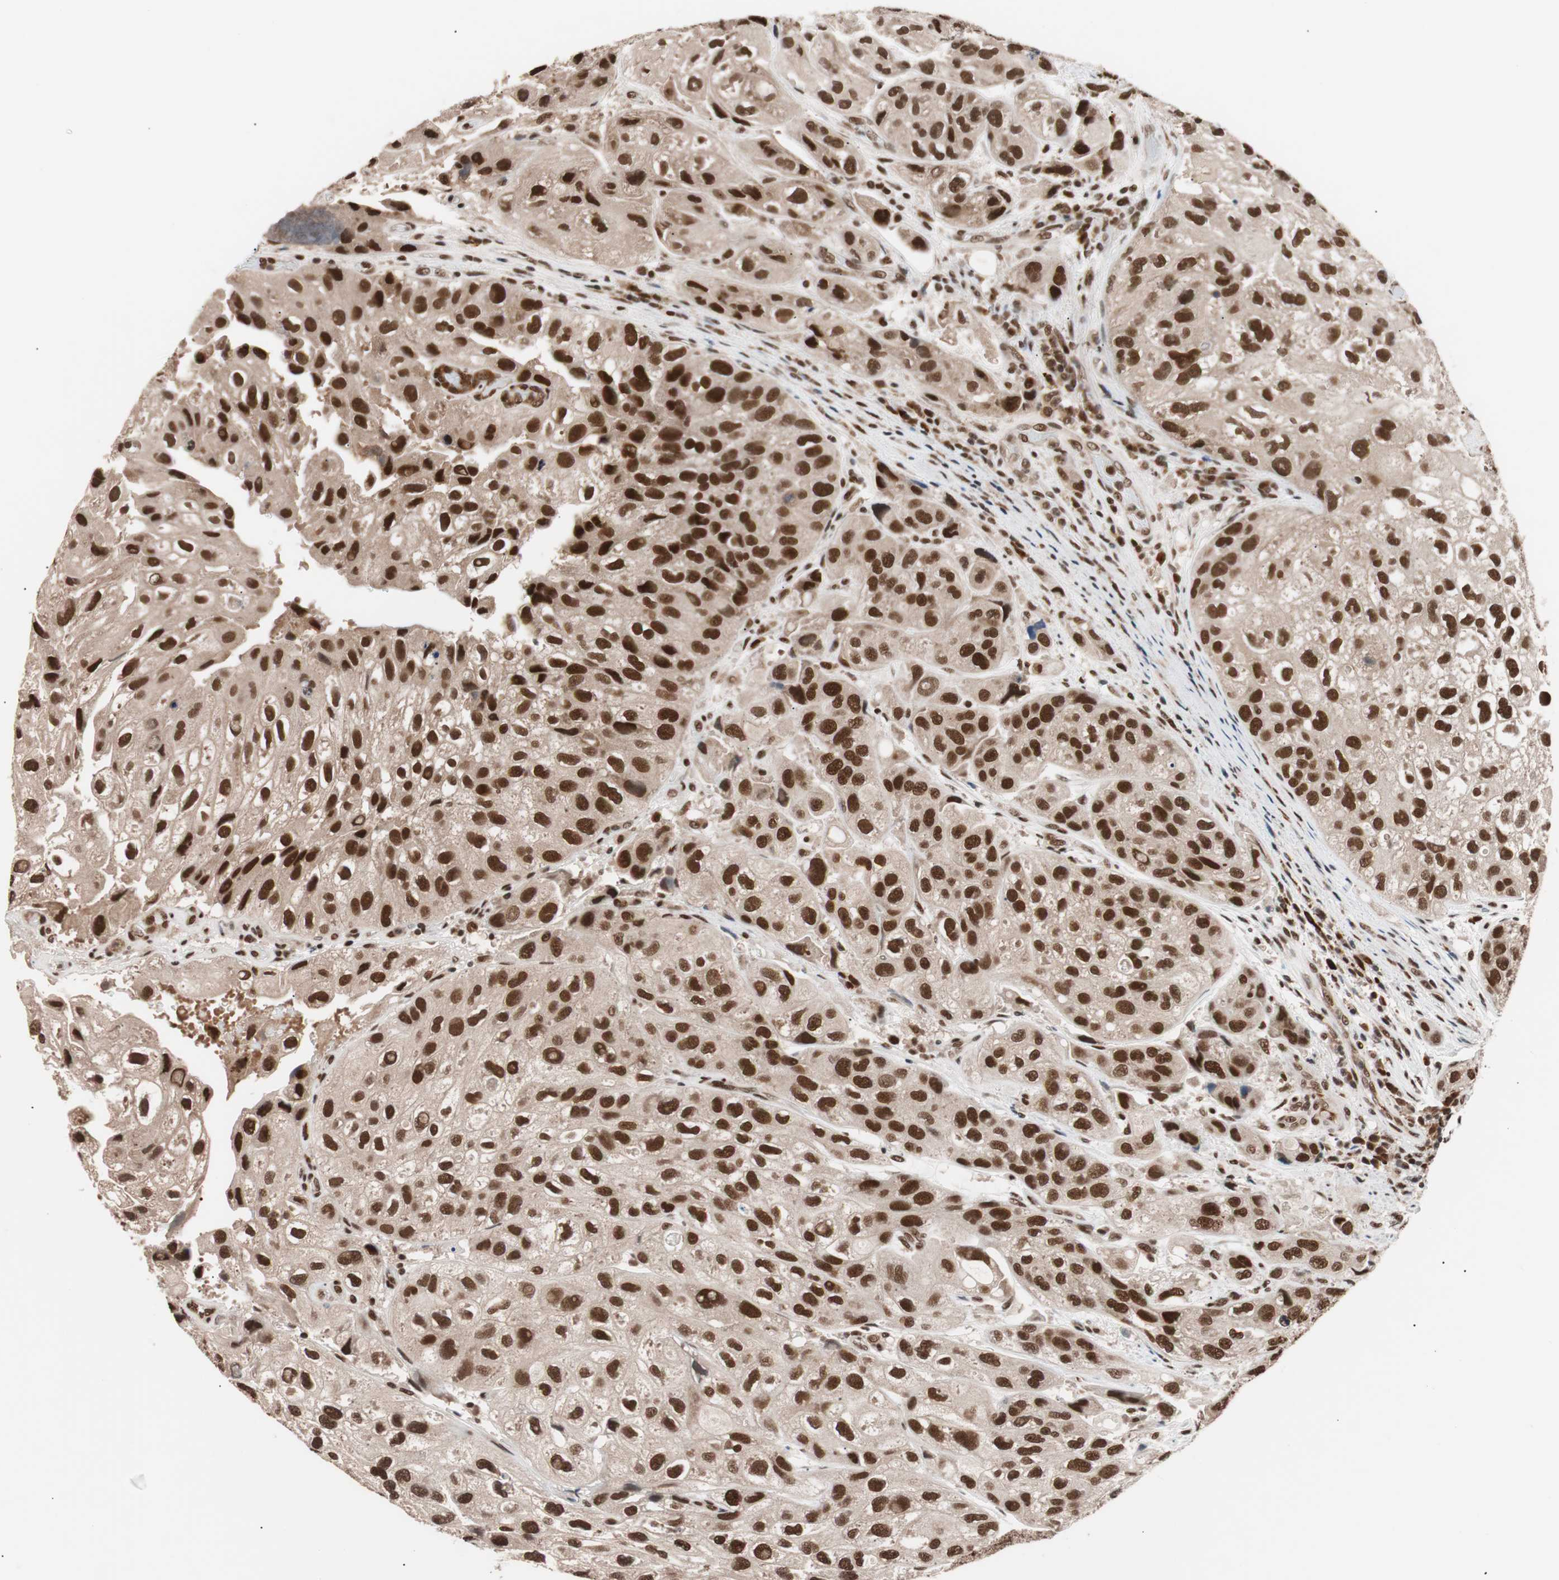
{"staining": {"intensity": "strong", "quantity": ">75%", "location": "nuclear"}, "tissue": "urothelial cancer", "cell_type": "Tumor cells", "image_type": "cancer", "snomed": [{"axis": "morphology", "description": "Urothelial carcinoma, High grade"}, {"axis": "topography", "description": "Urinary bladder"}], "caption": "The photomicrograph exhibits a brown stain indicating the presence of a protein in the nuclear of tumor cells in urothelial cancer.", "gene": "CHAMP1", "patient": {"sex": "female", "age": 64}}